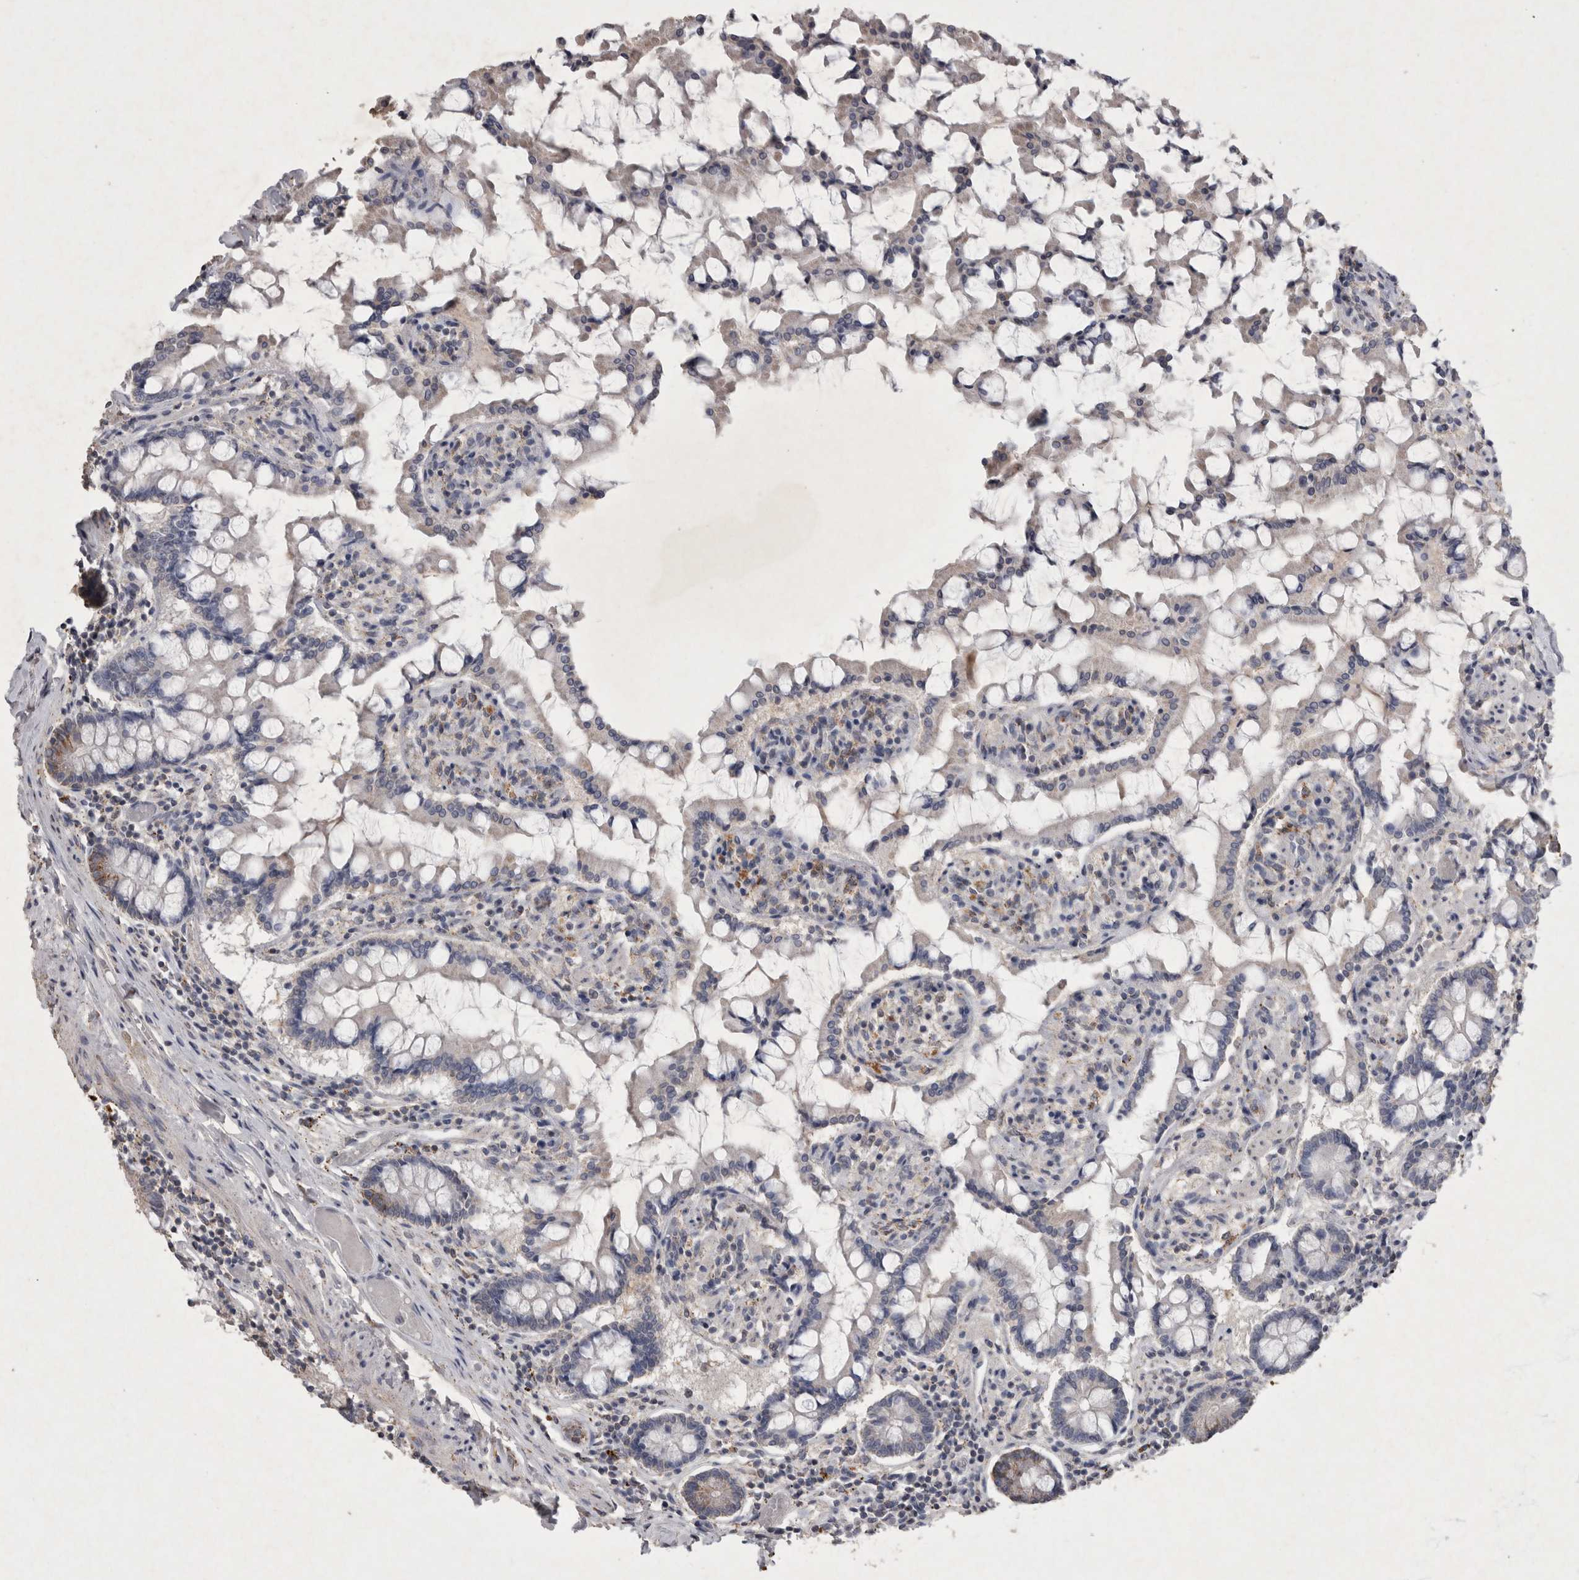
{"staining": {"intensity": "moderate", "quantity": "<25%", "location": "cytoplasmic/membranous"}, "tissue": "small intestine", "cell_type": "Glandular cells", "image_type": "normal", "snomed": [{"axis": "morphology", "description": "Normal tissue, NOS"}, {"axis": "topography", "description": "Small intestine"}], "caption": "The histopathology image reveals staining of unremarkable small intestine, revealing moderate cytoplasmic/membranous protein staining (brown color) within glandular cells.", "gene": "DKK3", "patient": {"sex": "male", "age": 41}}